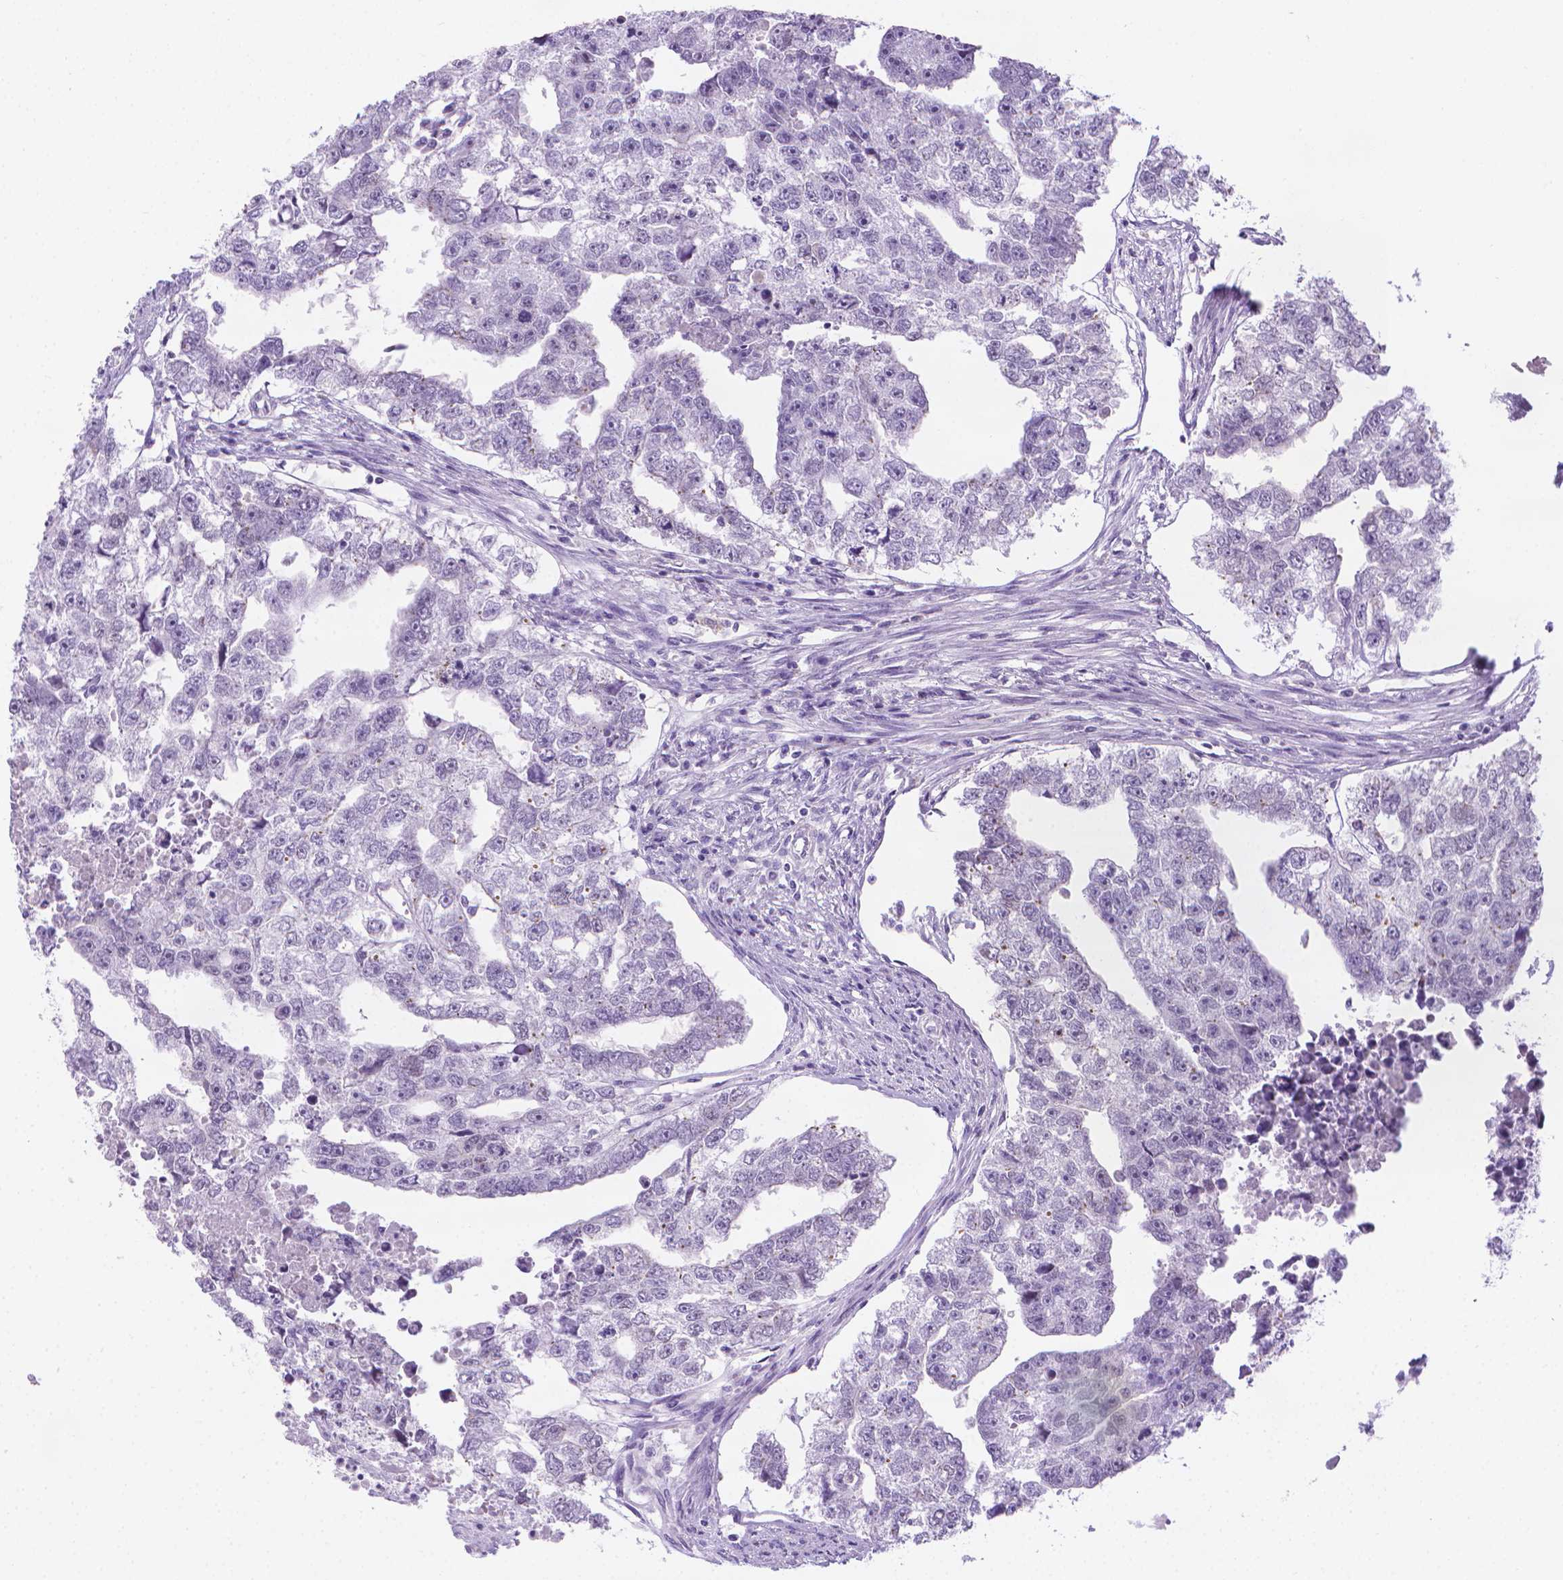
{"staining": {"intensity": "negative", "quantity": "none", "location": "none"}, "tissue": "testis cancer", "cell_type": "Tumor cells", "image_type": "cancer", "snomed": [{"axis": "morphology", "description": "Carcinoma, Embryonal, NOS"}, {"axis": "morphology", "description": "Teratoma, malignant, NOS"}, {"axis": "topography", "description": "Testis"}], "caption": "Image shows no protein expression in tumor cells of testis teratoma (malignant) tissue. (IHC, brightfield microscopy, high magnification).", "gene": "SPAG6", "patient": {"sex": "male", "age": 44}}